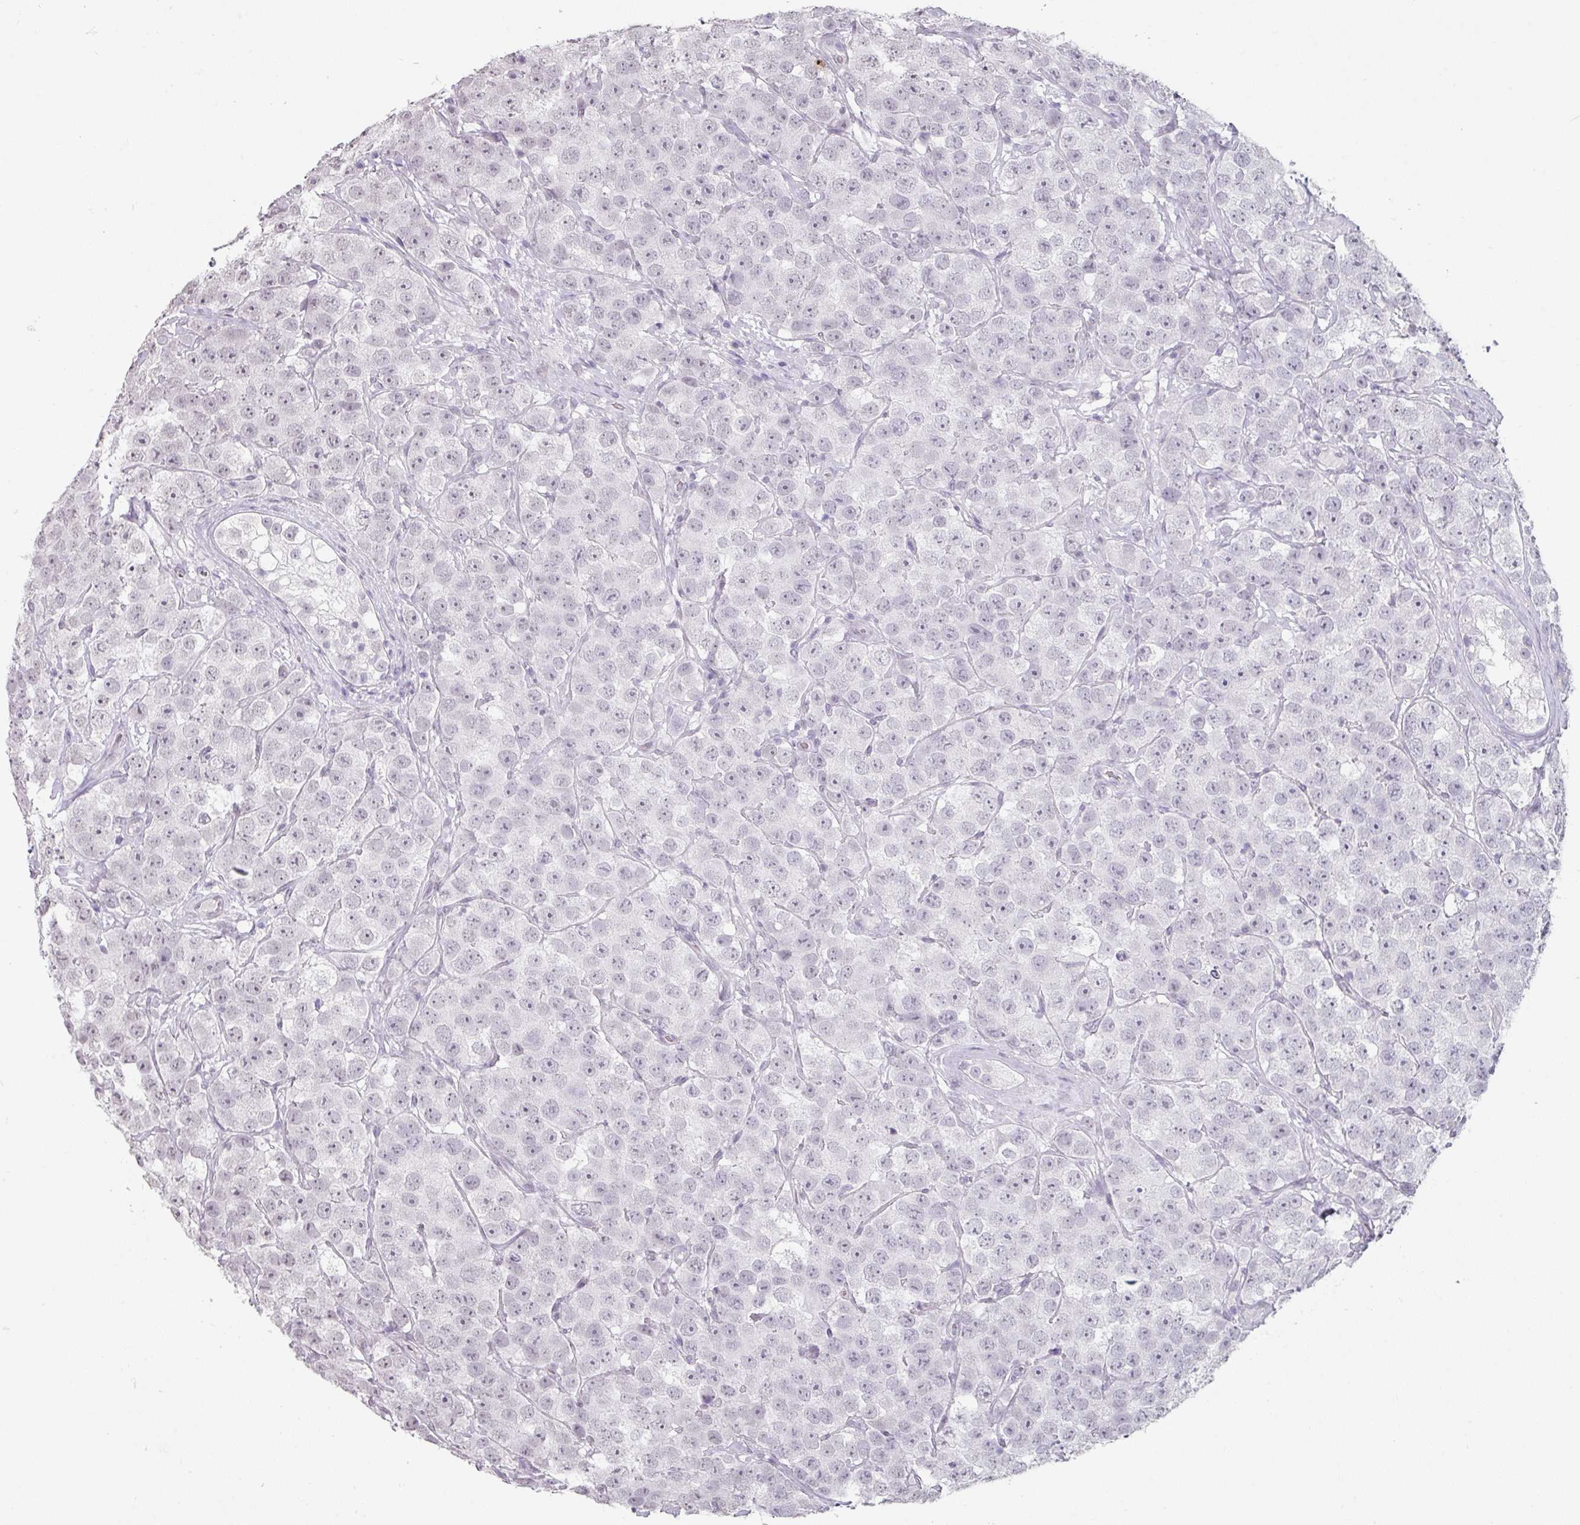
{"staining": {"intensity": "negative", "quantity": "none", "location": "none"}, "tissue": "testis cancer", "cell_type": "Tumor cells", "image_type": "cancer", "snomed": [{"axis": "morphology", "description": "Seminoma, NOS"}, {"axis": "topography", "description": "Testis"}], "caption": "Immunohistochemistry (IHC) histopathology image of neoplastic tissue: human testis cancer stained with DAB exhibits no significant protein staining in tumor cells. (DAB immunohistochemistry with hematoxylin counter stain).", "gene": "SPRR1A", "patient": {"sex": "male", "age": 28}}